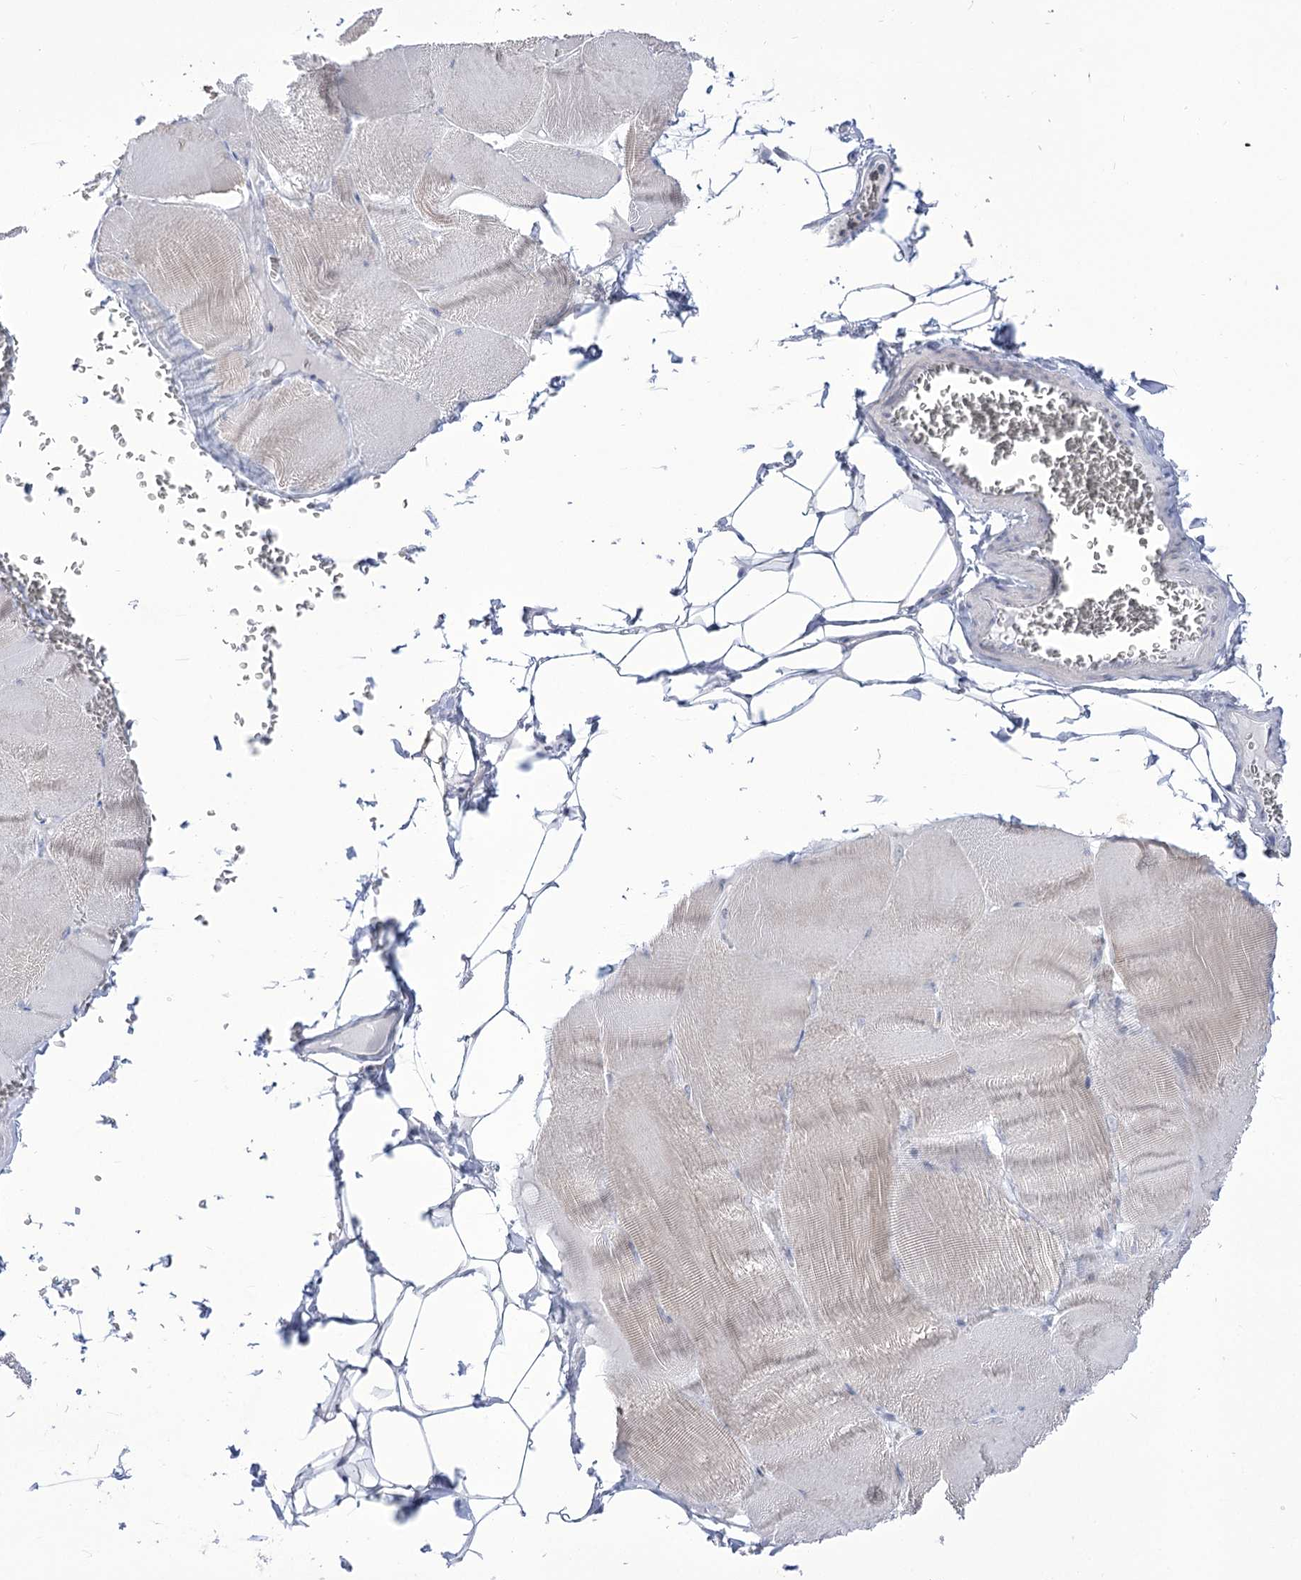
{"staining": {"intensity": "negative", "quantity": "none", "location": "none"}, "tissue": "skeletal muscle", "cell_type": "Myocytes", "image_type": "normal", "snomed": [{"axis": "morphology", "description": "Normal tissue, NOS"}, {"axis": "morphology", "description": "Basal cell carcinoma"}, {"axis": "topography", "description": "Skeletal muscle"}], "caption": "Myocytes show no significant staining in normal skeletal muscle.", "gene": "BEND7", "patient": {"sex": "female", "age": 64}}